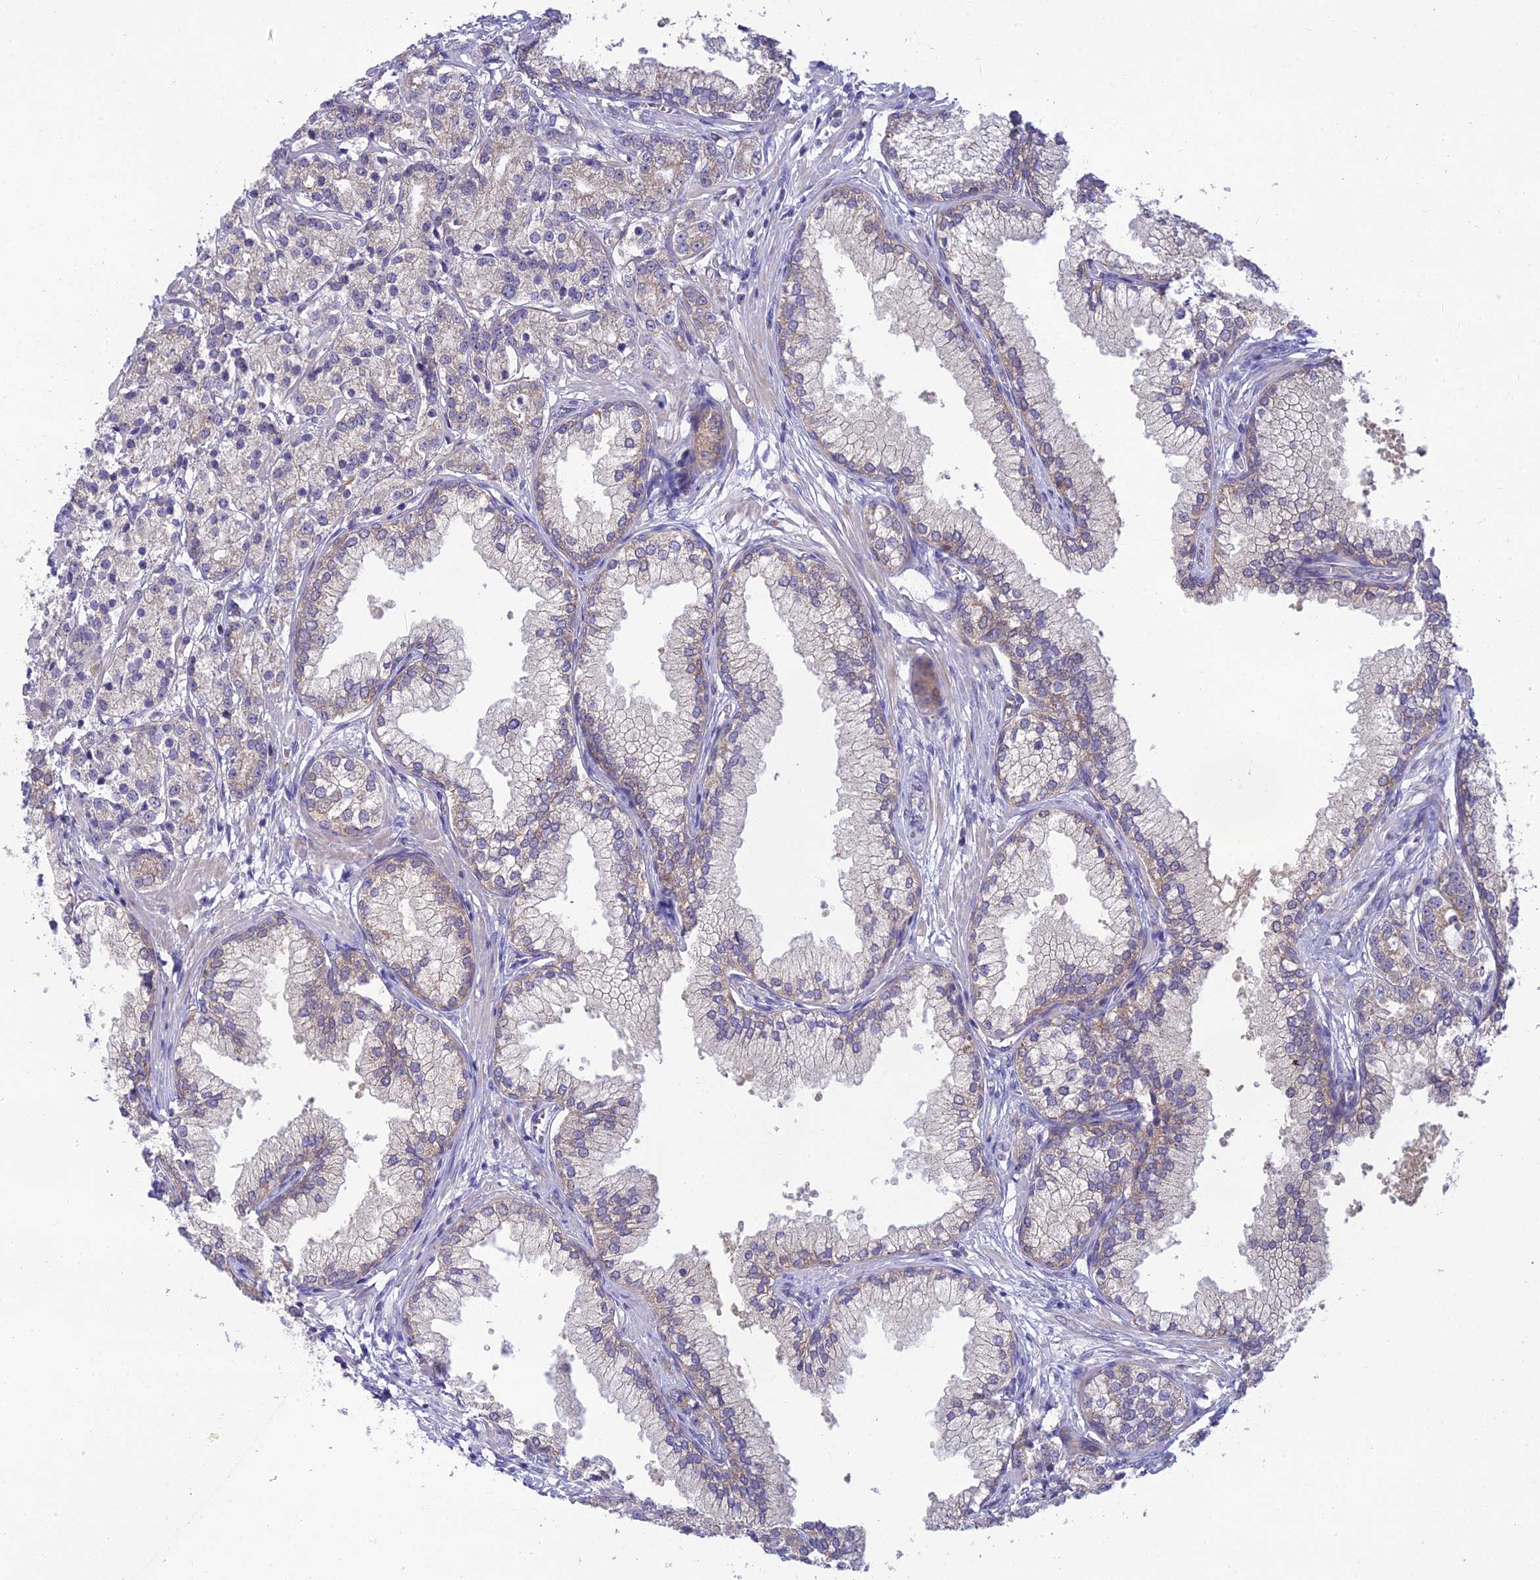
{"staining": {"intensity": "weak", "quantity": "<25%", "location": "cytoplasmic/membranous"}, "tissue": "prostate cancer", "cell_type": "Tumor cells", "image_type": "cancer", "snomed": [{"axis": "morphology", "description": "Adenocarcinoma, High grade"}, {"axis": "topography", "description": "Prostate"}], "caption": "Immunohistochemistry photomicrograph of neoplastic tissue: high-grade adenocarcinoma (prostate) stained with DAB (3,3'-diaminobenzidine) displays no significant protein expression in tumor cells.", "gene": "CLCN7", "patient": {"sex": "male", "age": 69}}